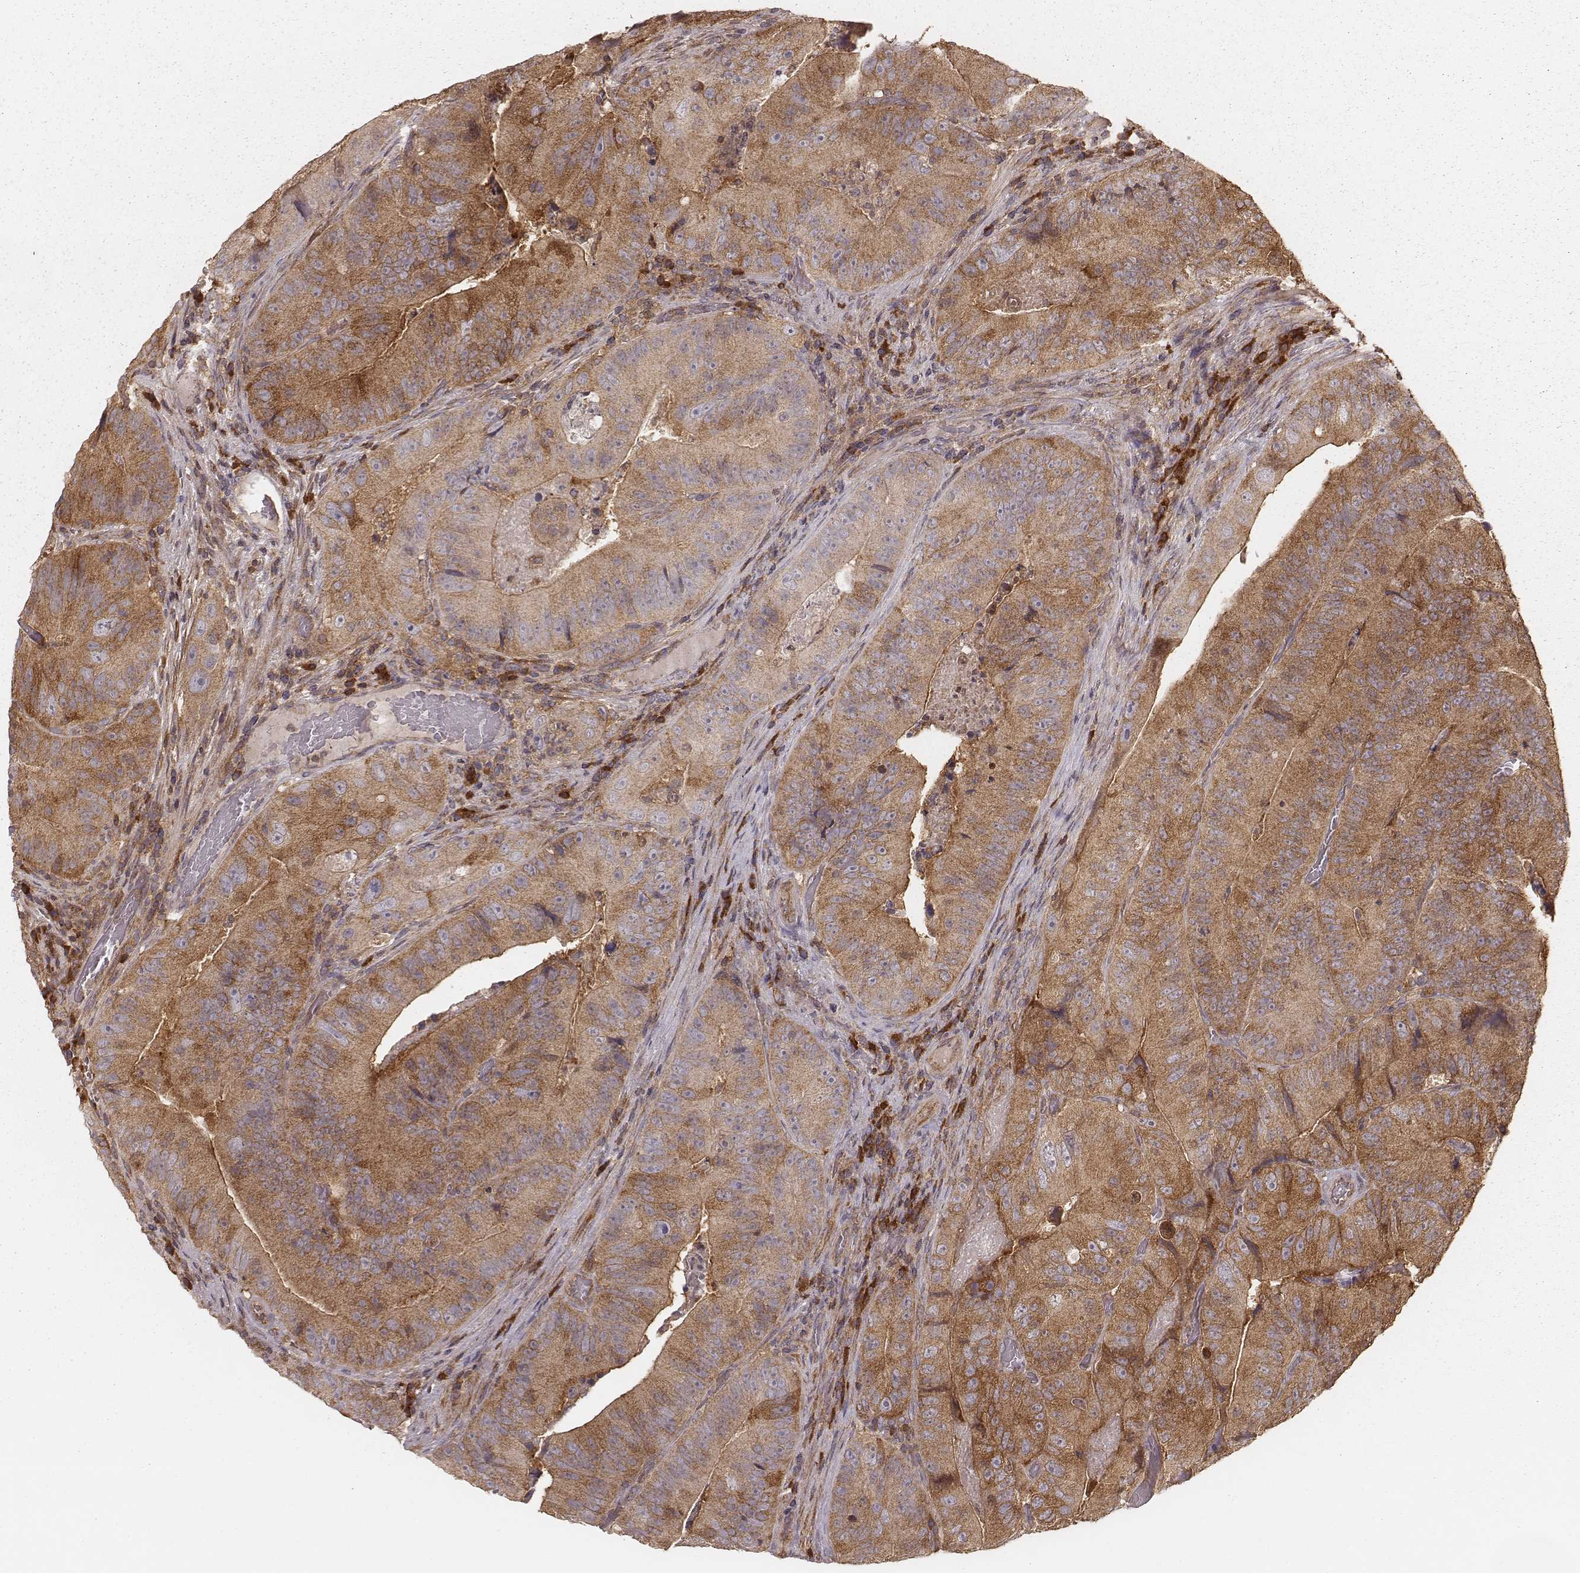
{"staining": {"intensity": "moderate", "quantity": ">75%", "location": "cytoplasmic/membranous"}, "tissue": "colorectal cancer", "cell_type": "Tumor cells", "image_type": "cancer", "snomed": [{"axis": "morphology", "description": "Adenocarcinoma, NOS"}, {"axis": "topography", "description": "Colon"}], "caption": "Immunohistochemical staining of human adenocarcinoma (colorectal) displays medium levels of moderate cytoplasmic/membranous protein staining in about >75% of tumor cells.", "gene": "CARS1", "patient": {"sex": "female", "age": 86}}